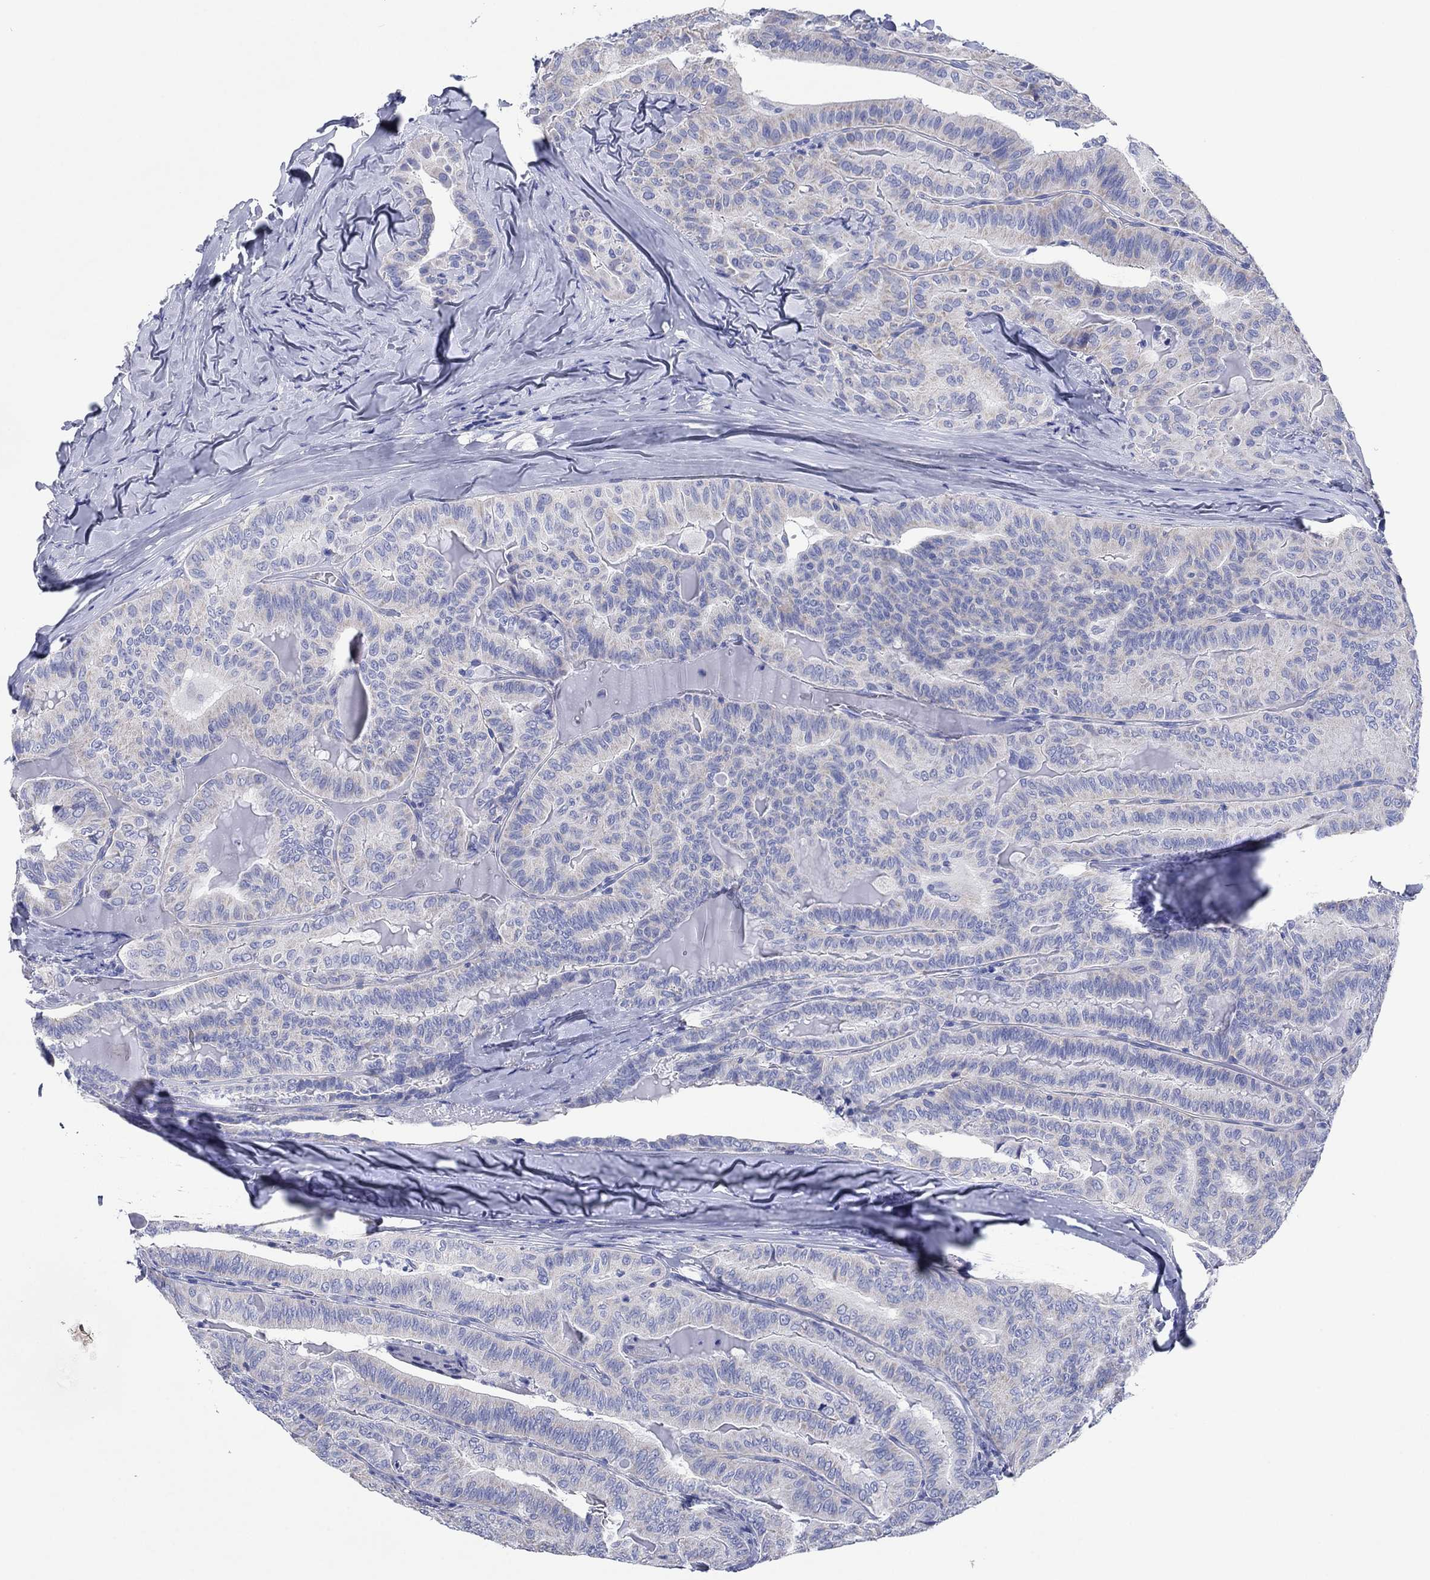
{"staining": {"intensity": "negative", "quantity": "none", "location": "none"}, "tissue": "thyroid cancer", "cell_type": "Tumor cells", "image_type": "cancer", "snomed": [{"axis": "morphology", "description": "Papillary adenocarcinoma, NOS"}, {"axis": "topography", "description": "Thyroid gland"}], "caption": "The immunohistochemistry (IHC) micrograph has no significant expression in tumor cells of thyroid cancer (papillary adenocarcinoma) tissue.", "gene": "HCRT", "patient": {"sex": "female", "age": 68}}